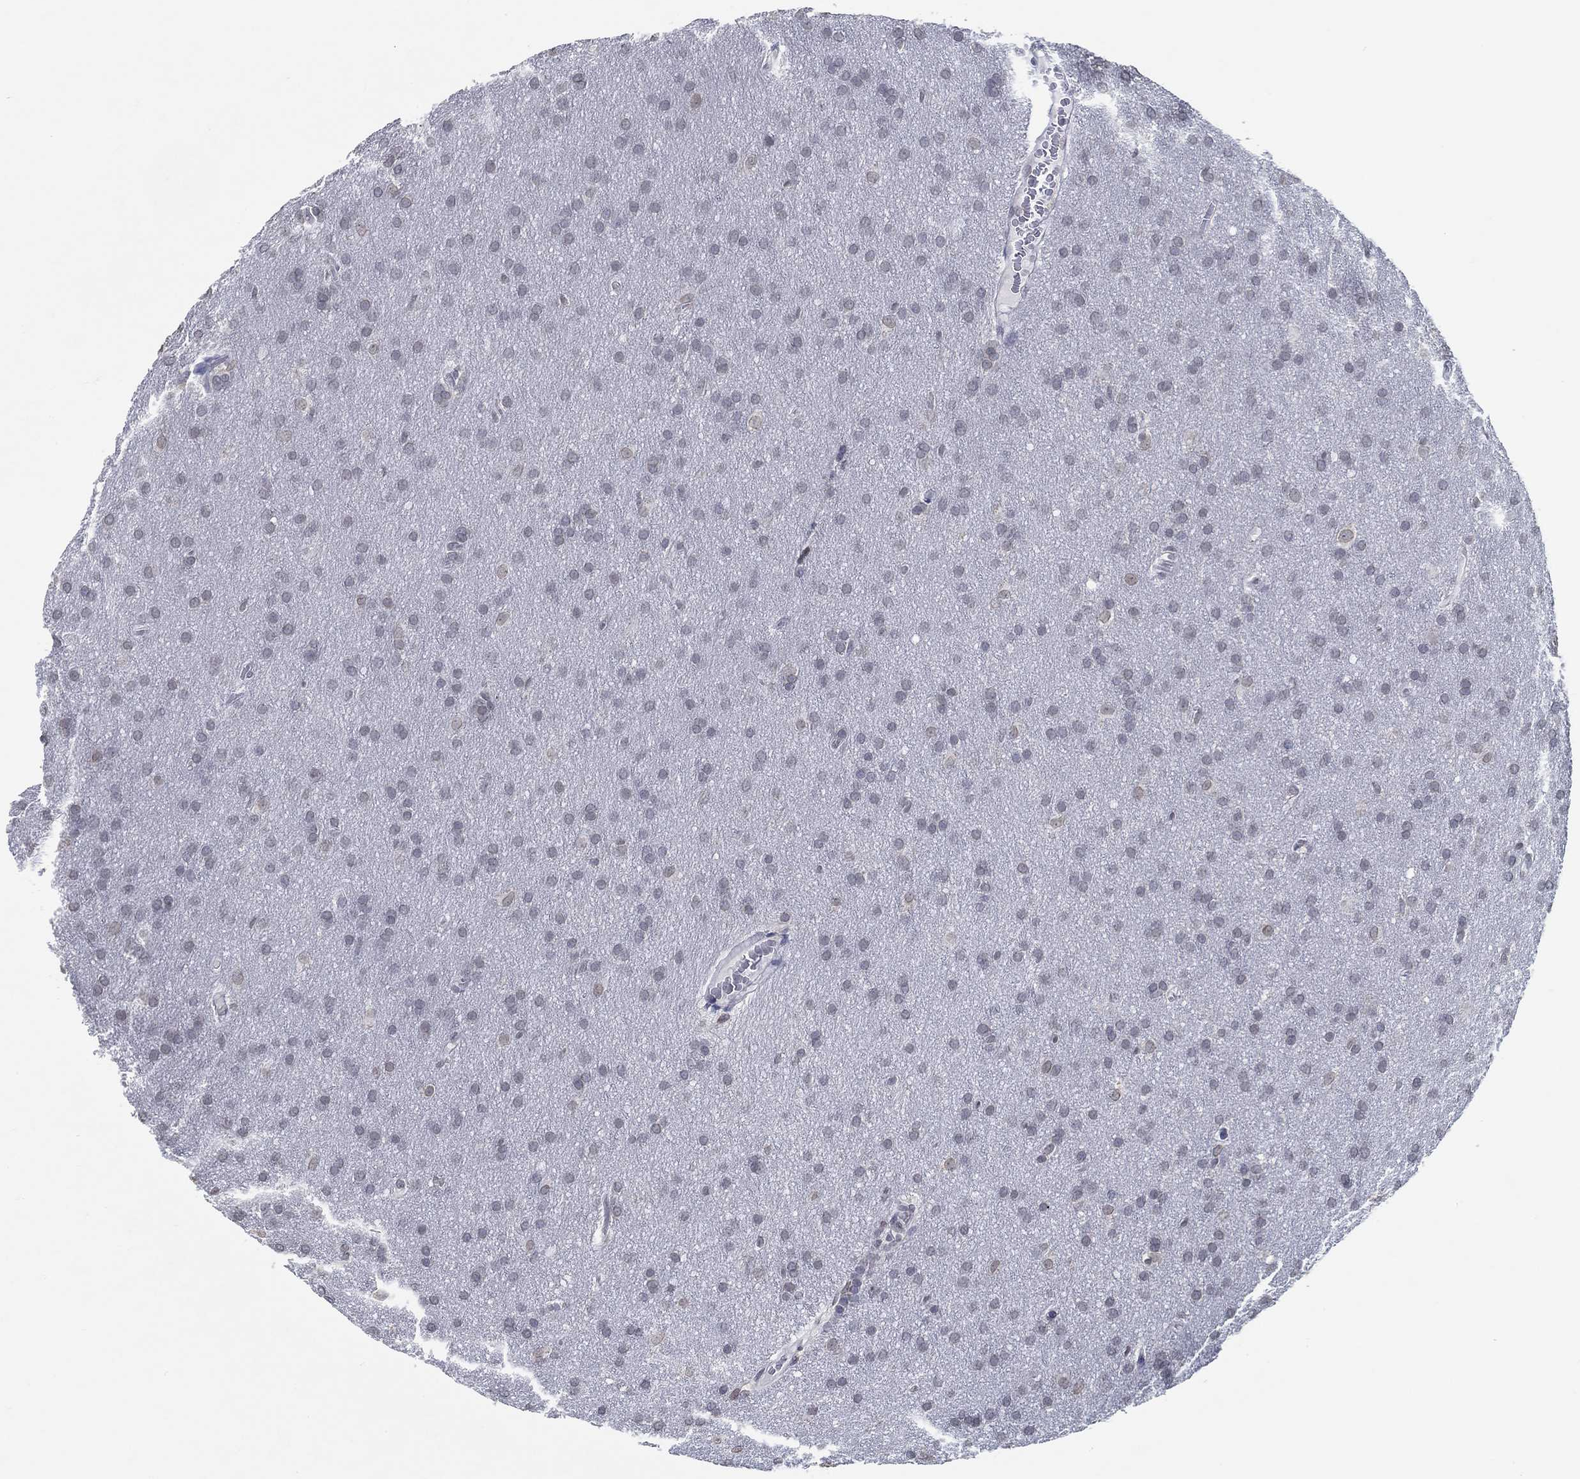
{"staining": {"intensity": "negative", "quantity": "none", "location": "none"}, "tissue": "glioma", "cell_type": "Tumor cells", "image_type": "cancer", "snomed": [{"axis": "morphology", "description": "Glioma, malignant, Low grade"}, {"axis": "topography", "description": "Brain"}], "caption": "This histopathology image is of low-grade glioma (malignant) stained with immunohistochemistry to label a protein in brown with the nuclei are counter-stained blue. There is no positivity in tumor cells.", "gene": "NUP155", "patient": {"sex": "female", "age": 32}}